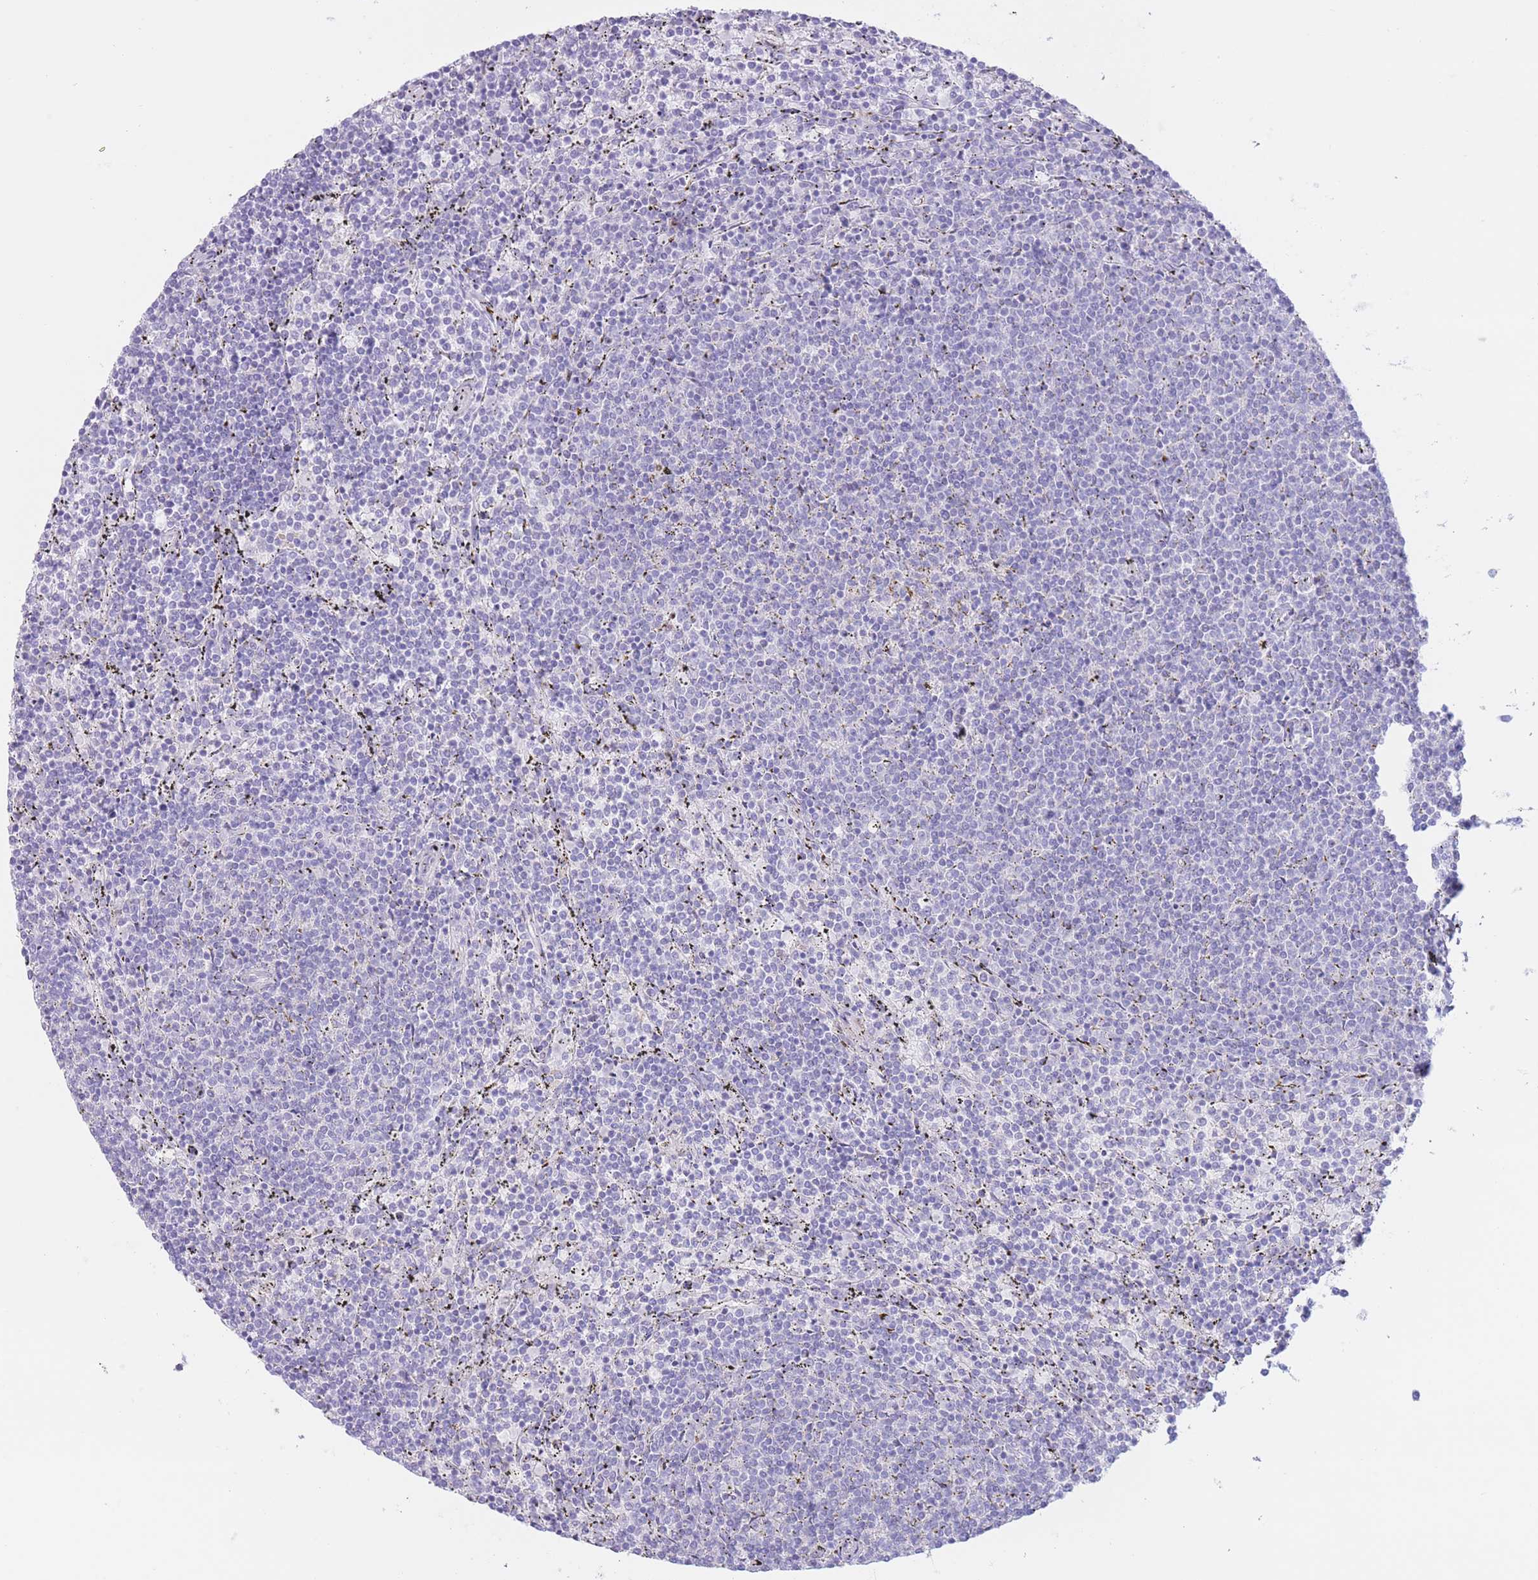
{"staining": {"intensity": "negative", "quantity": "none", "location": "none"}, "tissue": "lymphoma", "cell_type": "Tumor cells", "image_type": "cancer", "snomed": [{"axis": "morphology", "description": "Malignant lymphoma, non-Hodgkin's type, Low grade"}, {"axis": "topography", "description": "Spleen"}], "caption": "Tumor cells show no significant expression in malignant lymphoma, non-Hodgkin's type (low-grade).", "gene": "FAH", "patient": {"sex": "female", "age": 50}}